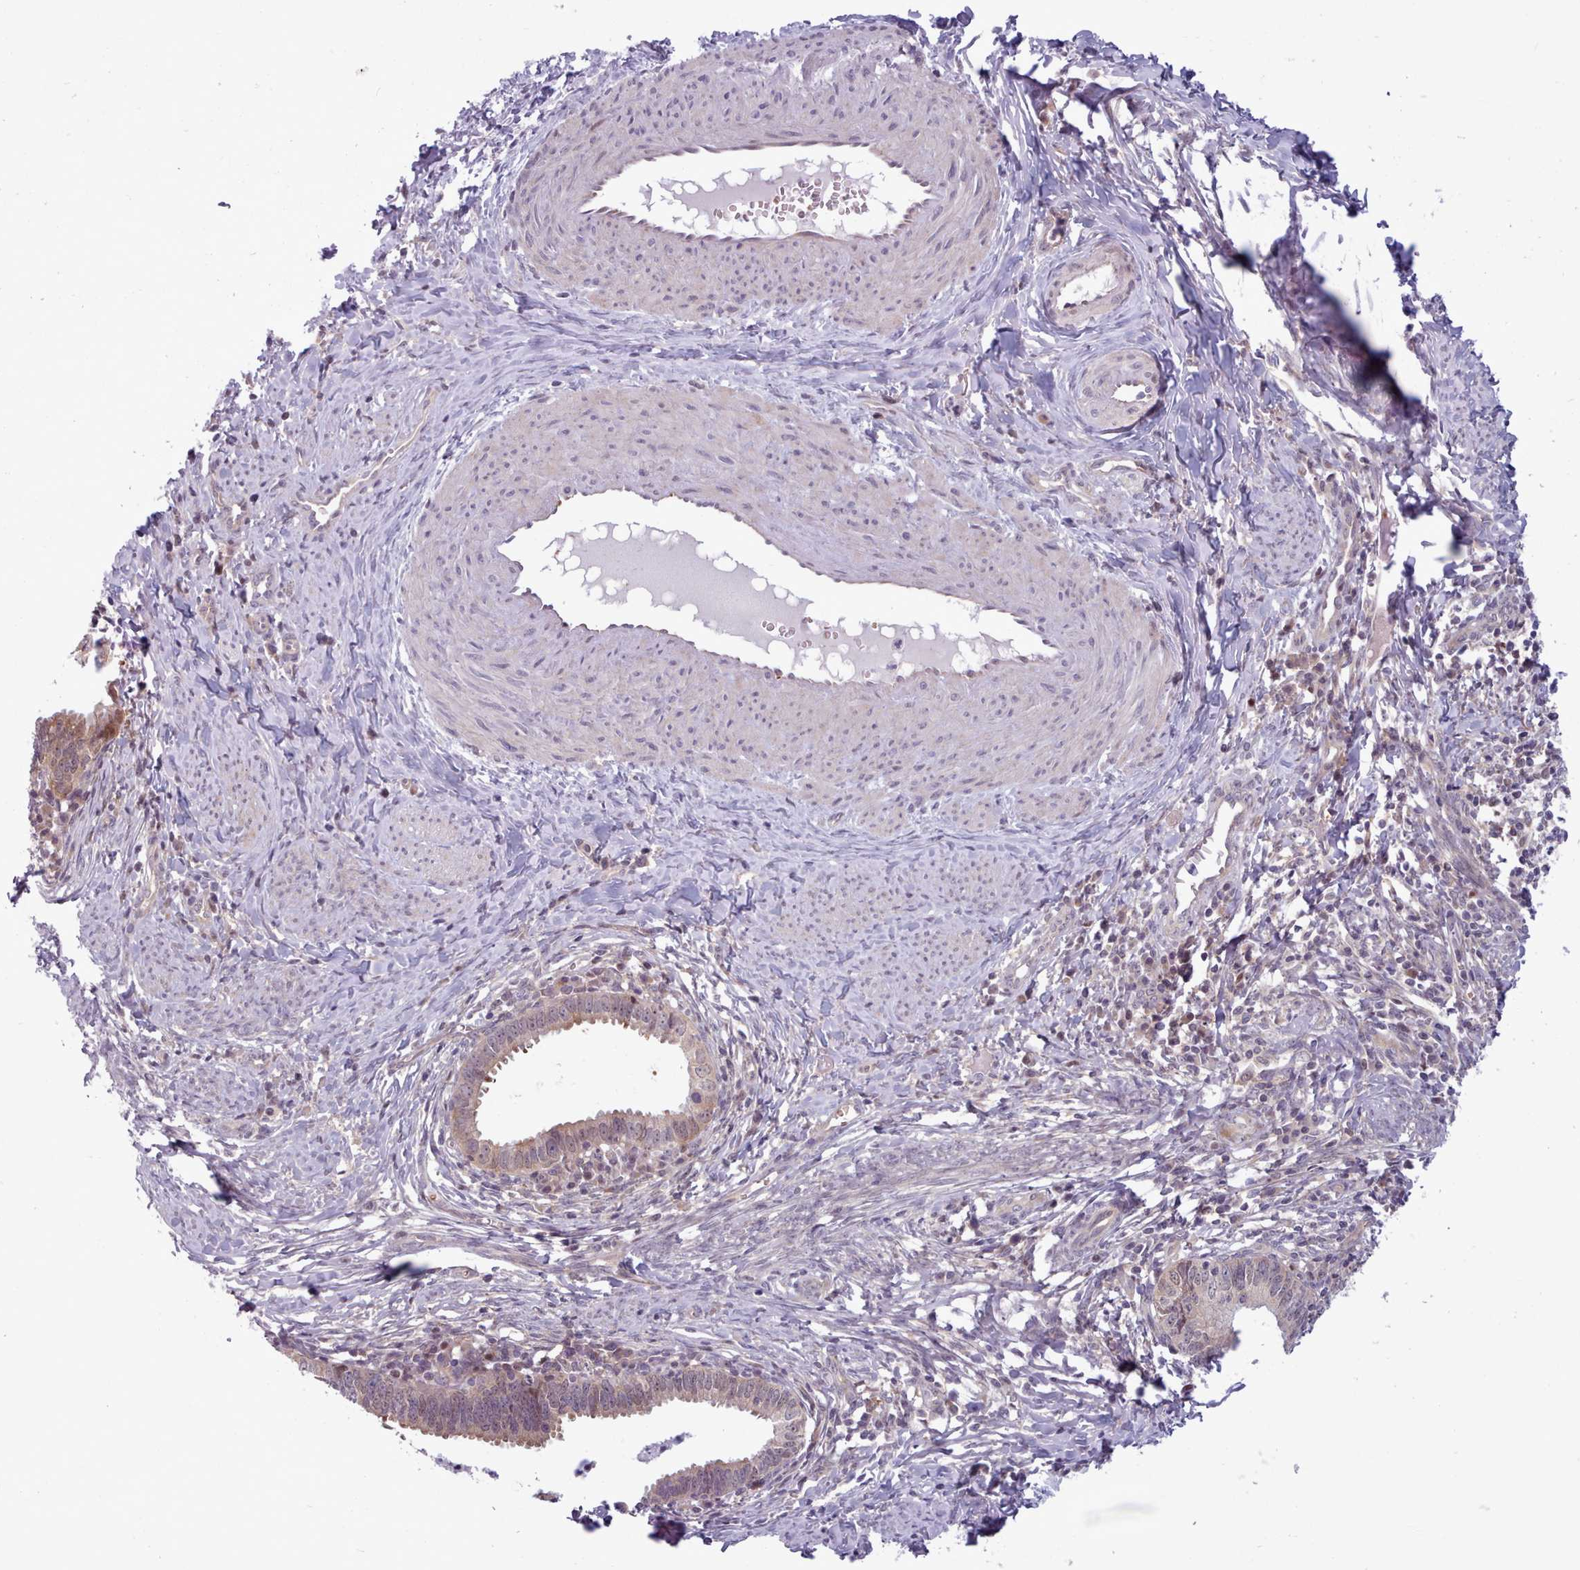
{"staining": {"intensity": "weak", "quantity": "<25%", "location": "cytoplasmic/membranous,nuclear"}, "tissue": "cervical cancer", "cell_type": "Tumor cells", "image_type": "cancer", "snomed": [{"axis": "morphology", "description": "Adenocarcinoma, NOS"}, {"axis": "topography", "description": "Cervix"}], "caption": "DAB (3,3'-diaminobenzidine) immunohistochemical staining of cervical cancer (adenocarcinoma) displays no significant expression in tumor cells.", "gene": "KBTBD7", "patient": {"sex": "female", "age": 36}}